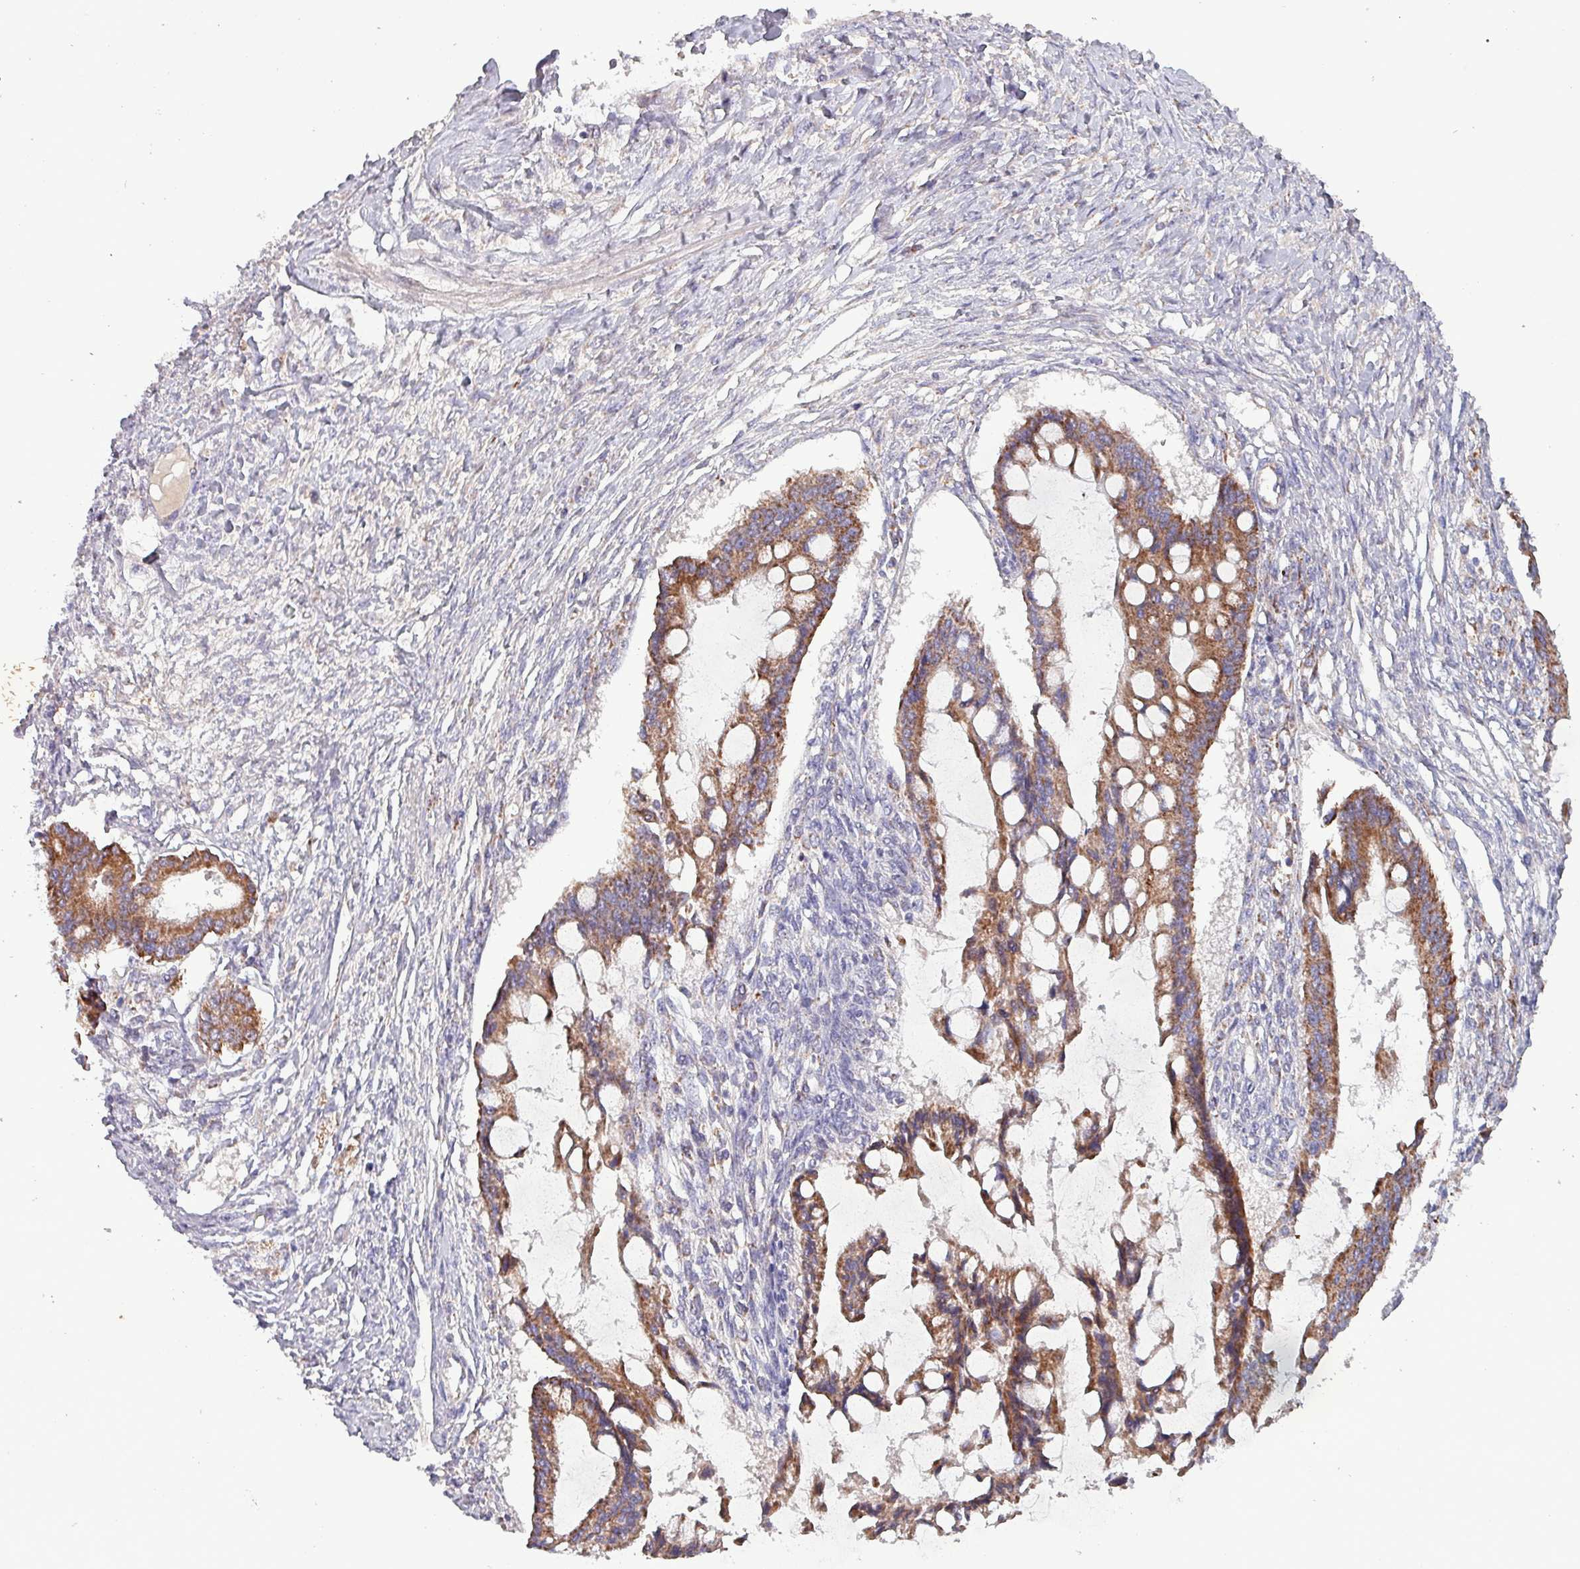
{"staining": {"intensity": "moderate", "quantity": ">75%", "location": "cytoplasmic/membranous"}, "tissue": "ovarian cancer", "cell_type": "Tumor cells", "image_type": "cancer", "snomed": [{"axis": "morphology", "description": "Cystadenocarcinoma, mucinous, NOS"}, {"axis": "topography", "description": "Ovary"}], "caption": "Immunohistochemistry (IHC) histopathology image of neoplastic tissue: human mucinous cystadenocarcinoma (ovarian) stained using immunohistochemistry demonstrates medium levels of moderate protein expression localized specifically in the cytoplasmic/membranous of tumor cells, appearing as a cytoplasmic/membranous brown color.", "gene": "ZNF322", "patient": {"sex": "female", "age": 73}}